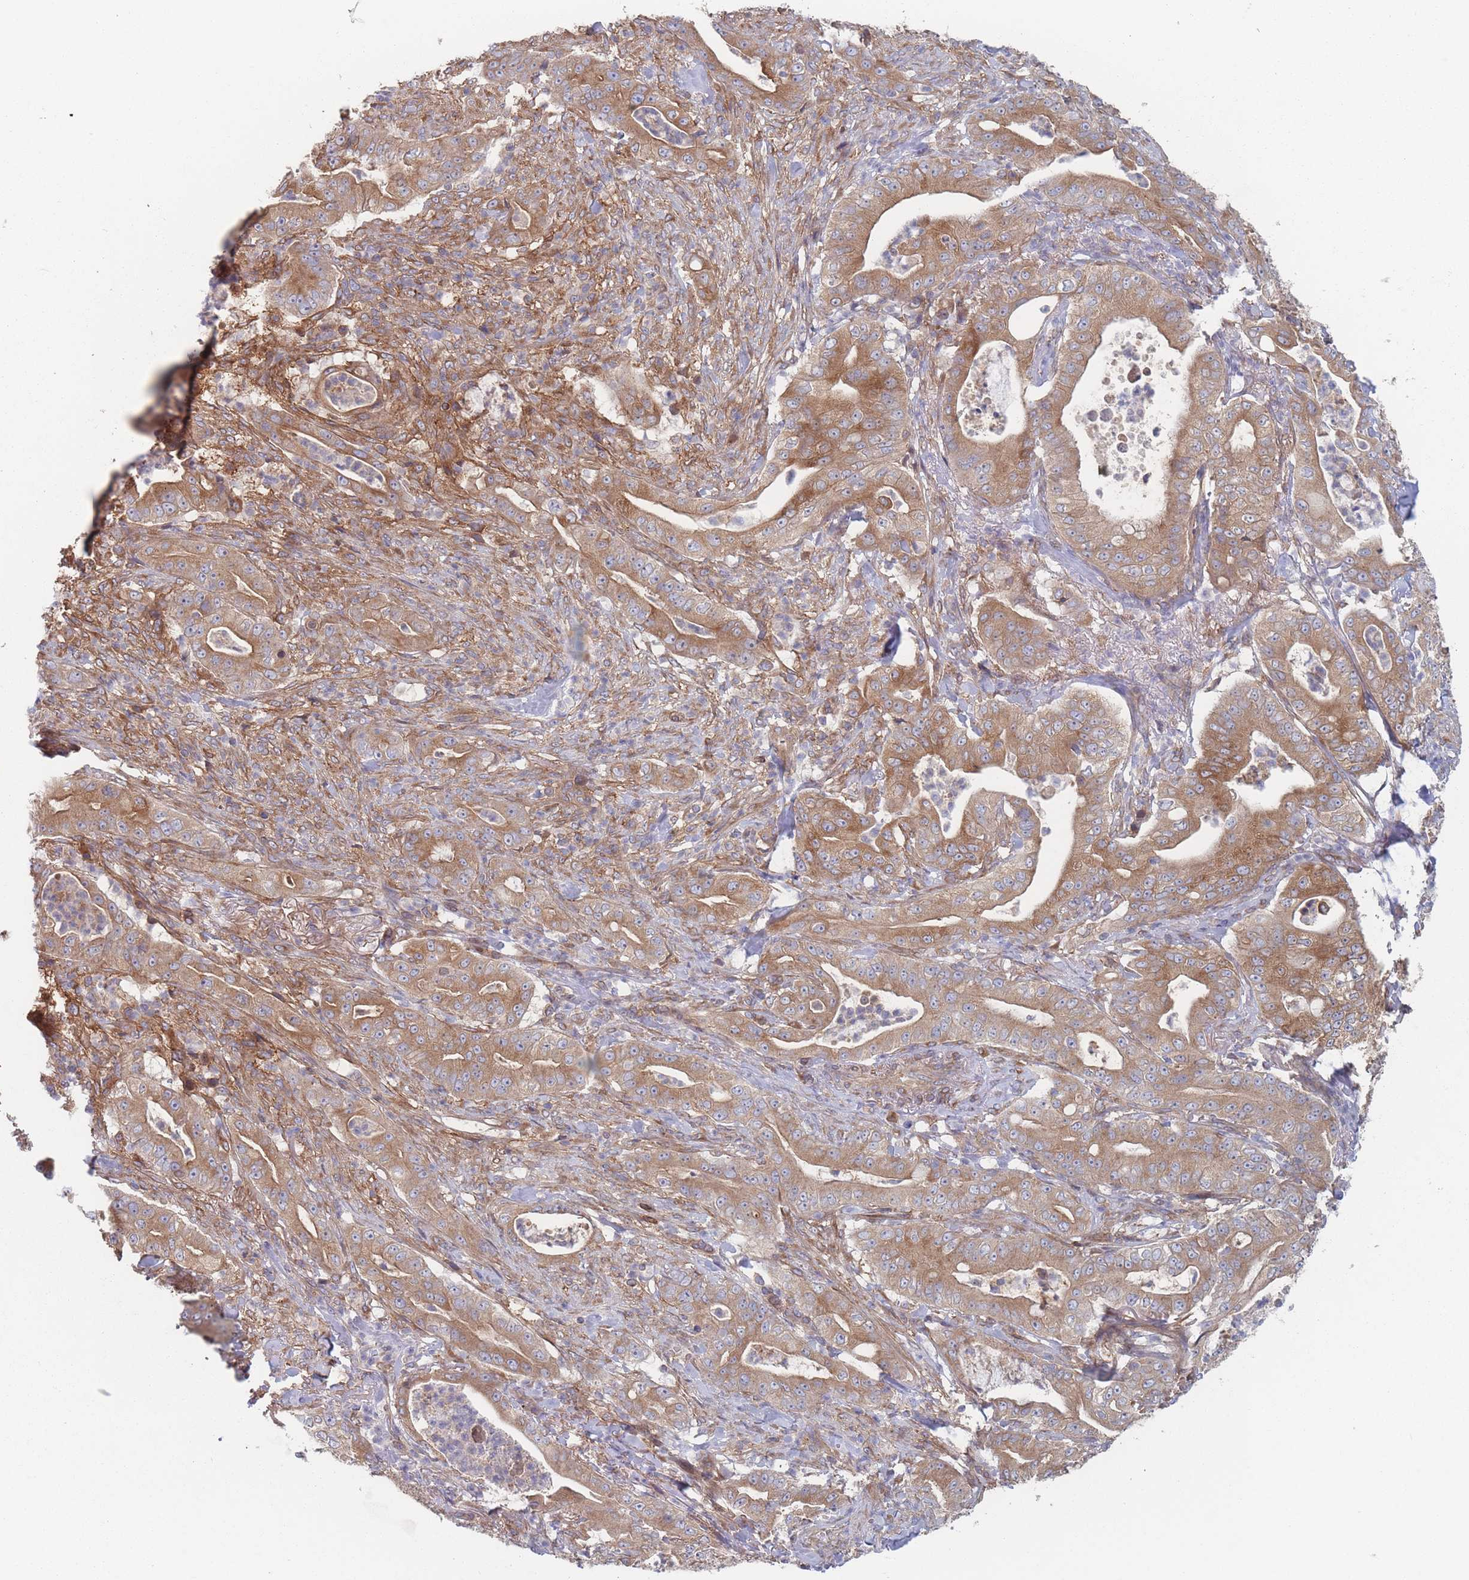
{"staining": {"intensity": "moderate", "quantity": ">75%", "location": "cytoplasmic/membranous"}, "tissue": "pancreatic cancer", "cell_type": "Tumor cells", "image_type": "cancer", "snomed": [{"axis": "morphology", "description": "Adenocarcinoma, NOS"}, {"axis": "topography", "description": "Pancreas"}], "caption": "Protein expression by IHC demonstrates moderate cytoplasmic/membranous expression in about >75% of tumor cells in adenocarcinoma (pancreatic).", "gene": "KDSR", "patient": {"sex": "male", "age": 71}}